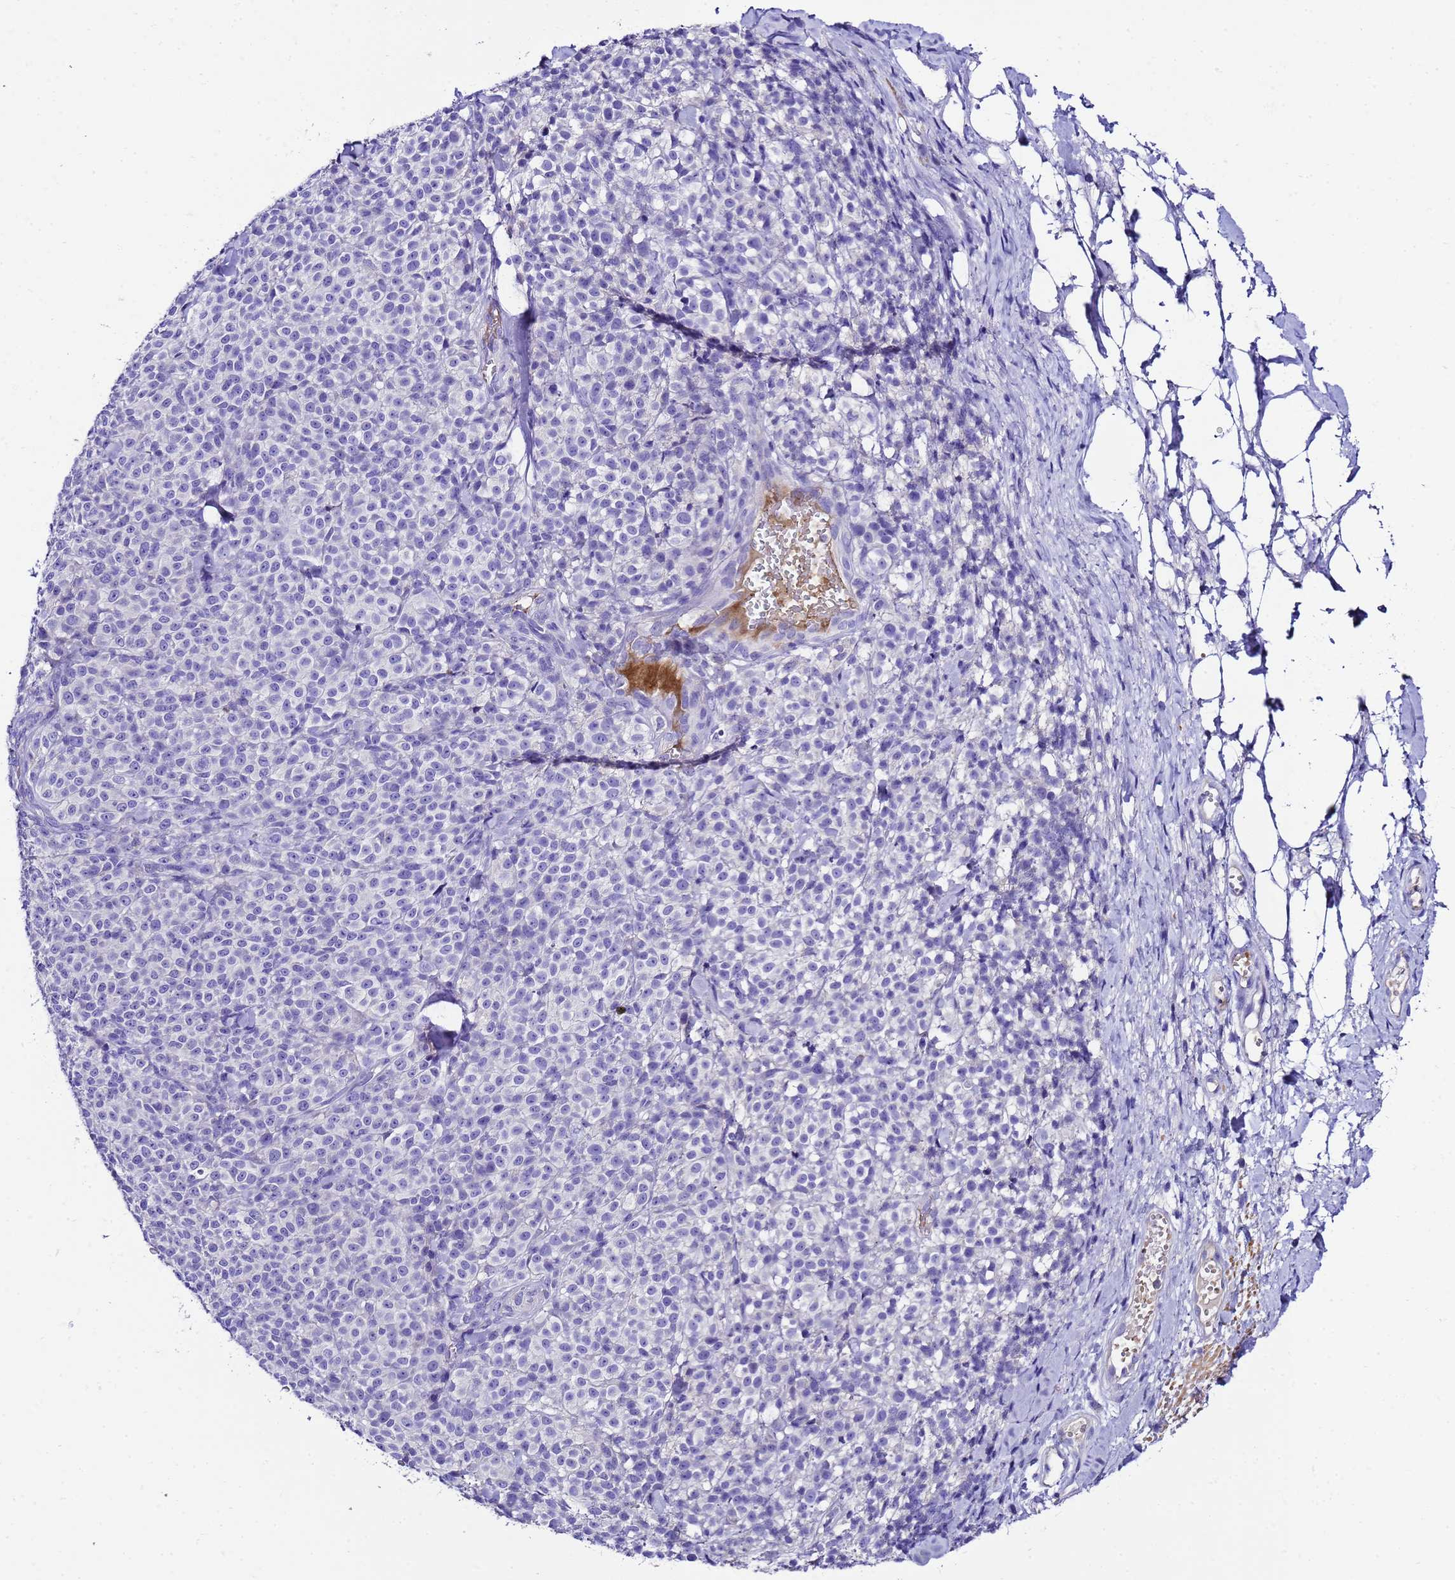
{"staining": {"intensity": "negative", "quantity": "none", "location": "none"}, "tissue": "melanoma", "cell_type": "Tumor cells", "image_type": "cancer", "snomed": [{"axis": "morphology", "description": "Normal tissue, NOS"}, {"axis": "morphology", "description": "Malignant melanoma, NOS"}, {"axis": "topography", "description": "Skin"}], "caption": "A photomicrograph of melanoma stained for a protein exhibits no brown staining in tumor cells.", "gene": "UGT2A1", "patient": {"sex": "female", "age": 34}}